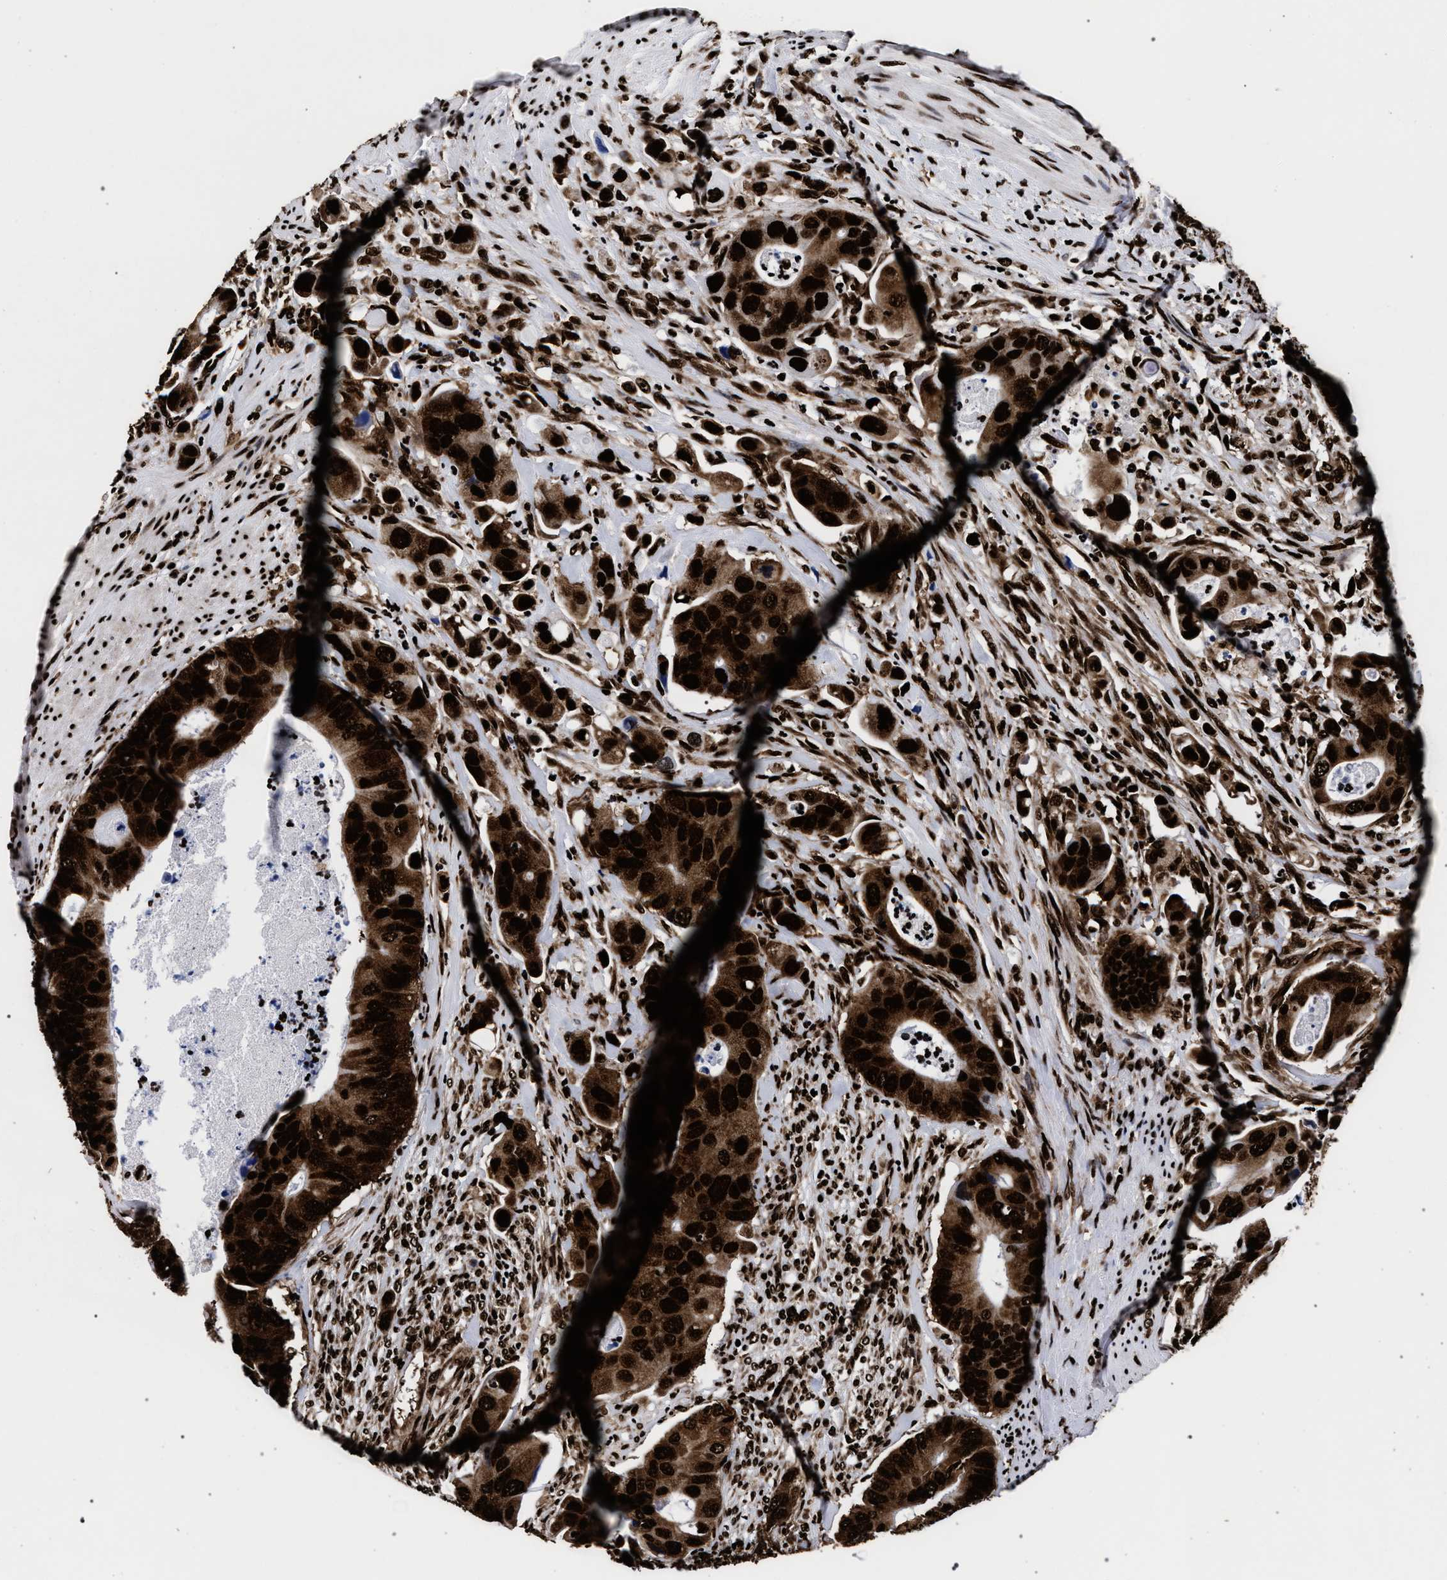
{"staining": {"intensity": "strong", "quantity": ">75%", "location": "cytoplasmic/membranous,nuclear"}, "tissue": "colorectal cancer", "cell_type": "Tumor cells", "image_type": "cancer", "snomed": [{"axis": "morphology", "description": "Adenocarcinoma, NOS"}, {"axis": "topography", "description": "Rectum"}], "caption": "Colorectal cancer stained with a brown dye exhibits strong cytoplasmic/membranous and nuclear positive staining in approximately >75% of tumor cells.", "gene": "HNRNPA1", "patient": {"sex": "female", "age": 57}}